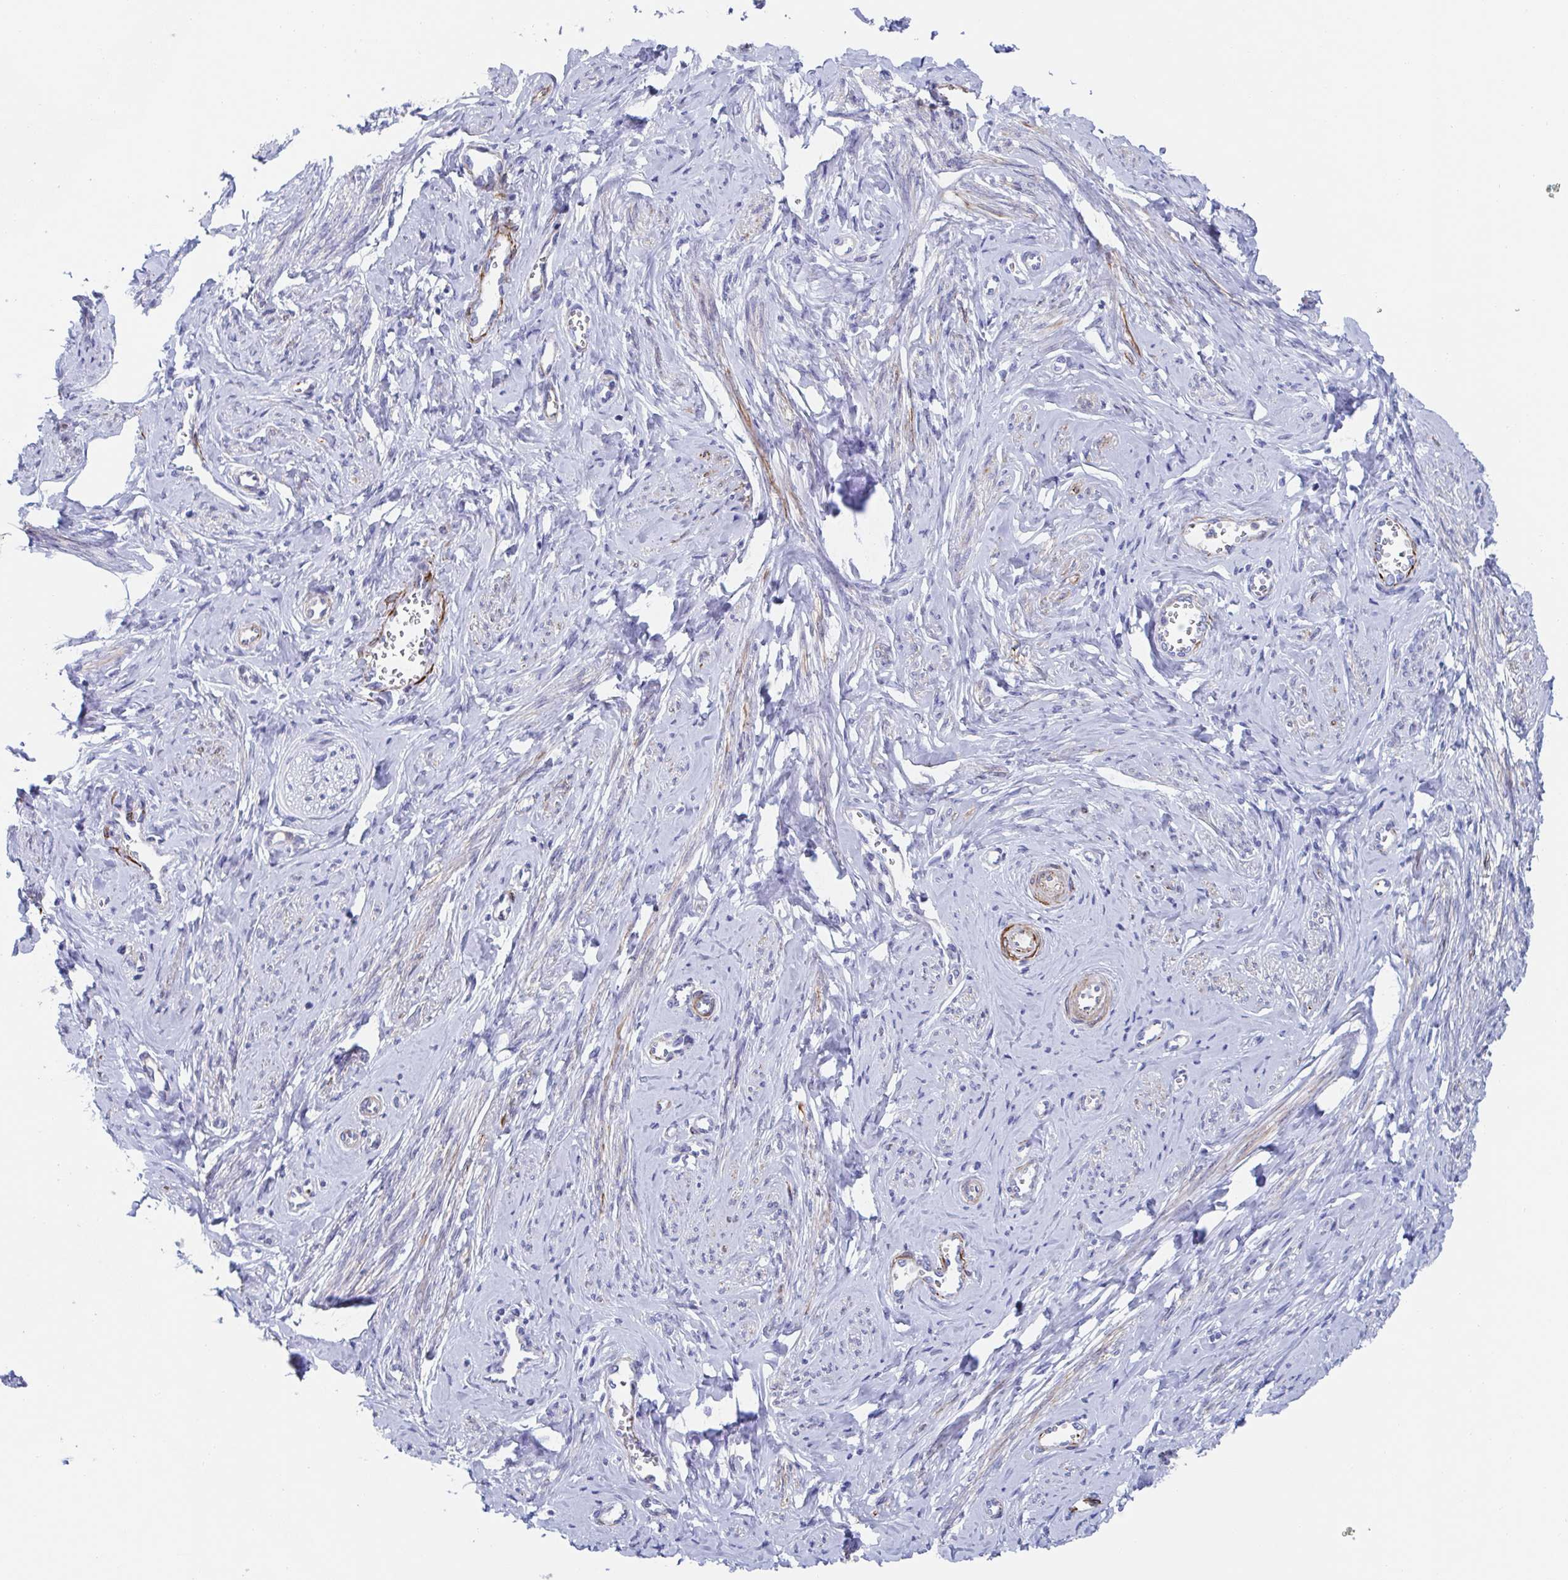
{"staining": {"intensity": "moderate", "quantity": "<25%", "location": "cytoplasmic/membranous"}, "tissue": "cervix", "cell_type": "Glandular cells", "image_type": "normal", "snomed": [{"axis": "morphology", "description": "Normal tissue, NOS"}, {"axis": "topography", "description": "Cervix"}], "caption": "DAB immunohistochemical staining of benign cervix reveals moderate cytoplasmic/membranous protein expression in approximately <25% of glandular cells. (Brightfield microscopy of DAB IHC at high magnification).", "gene": "KLC3", "patient": {"sex": "female", "age": 24}}